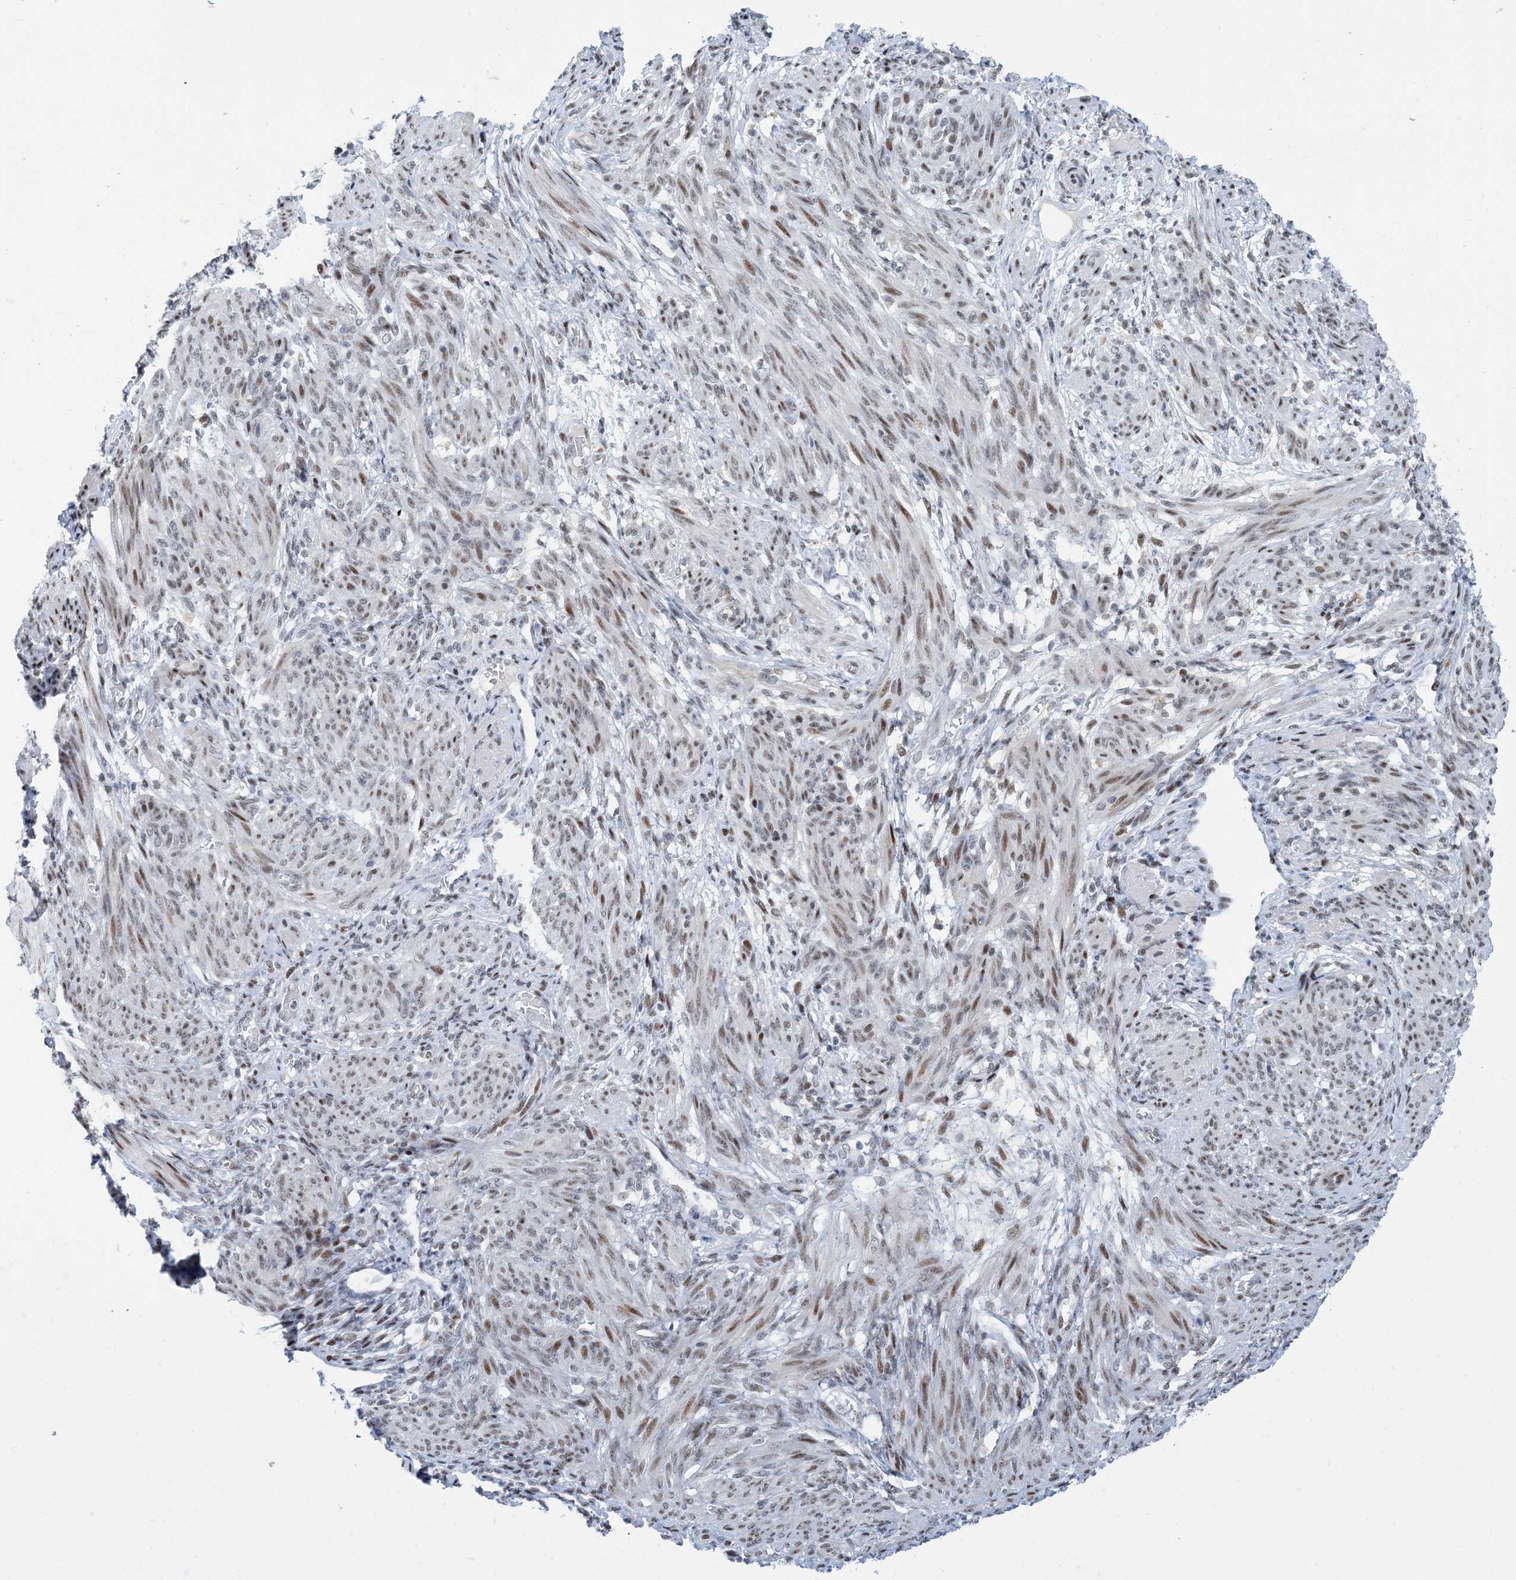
{"staining": {"intensity": "moderate", "quantity": "25%-75%", "location": "nuclear"}, "tissue": "smooth muscle", "cell_type": "Smooth muscle cells", "image_type": "normal", "snomed": [{"axis": "morphology", "description": "Normal tissue, NOS"}, {"axis": "topography", "description": "Smooth muscle"}], "caption": "Smooth muscle stained for a protein (brown) reveals moderate nuclear positive positivity in approximately 25%-75% of smooth muscle cells.", "gene": "HEMK1", "patient": {"sex": "female", "age": 39}}